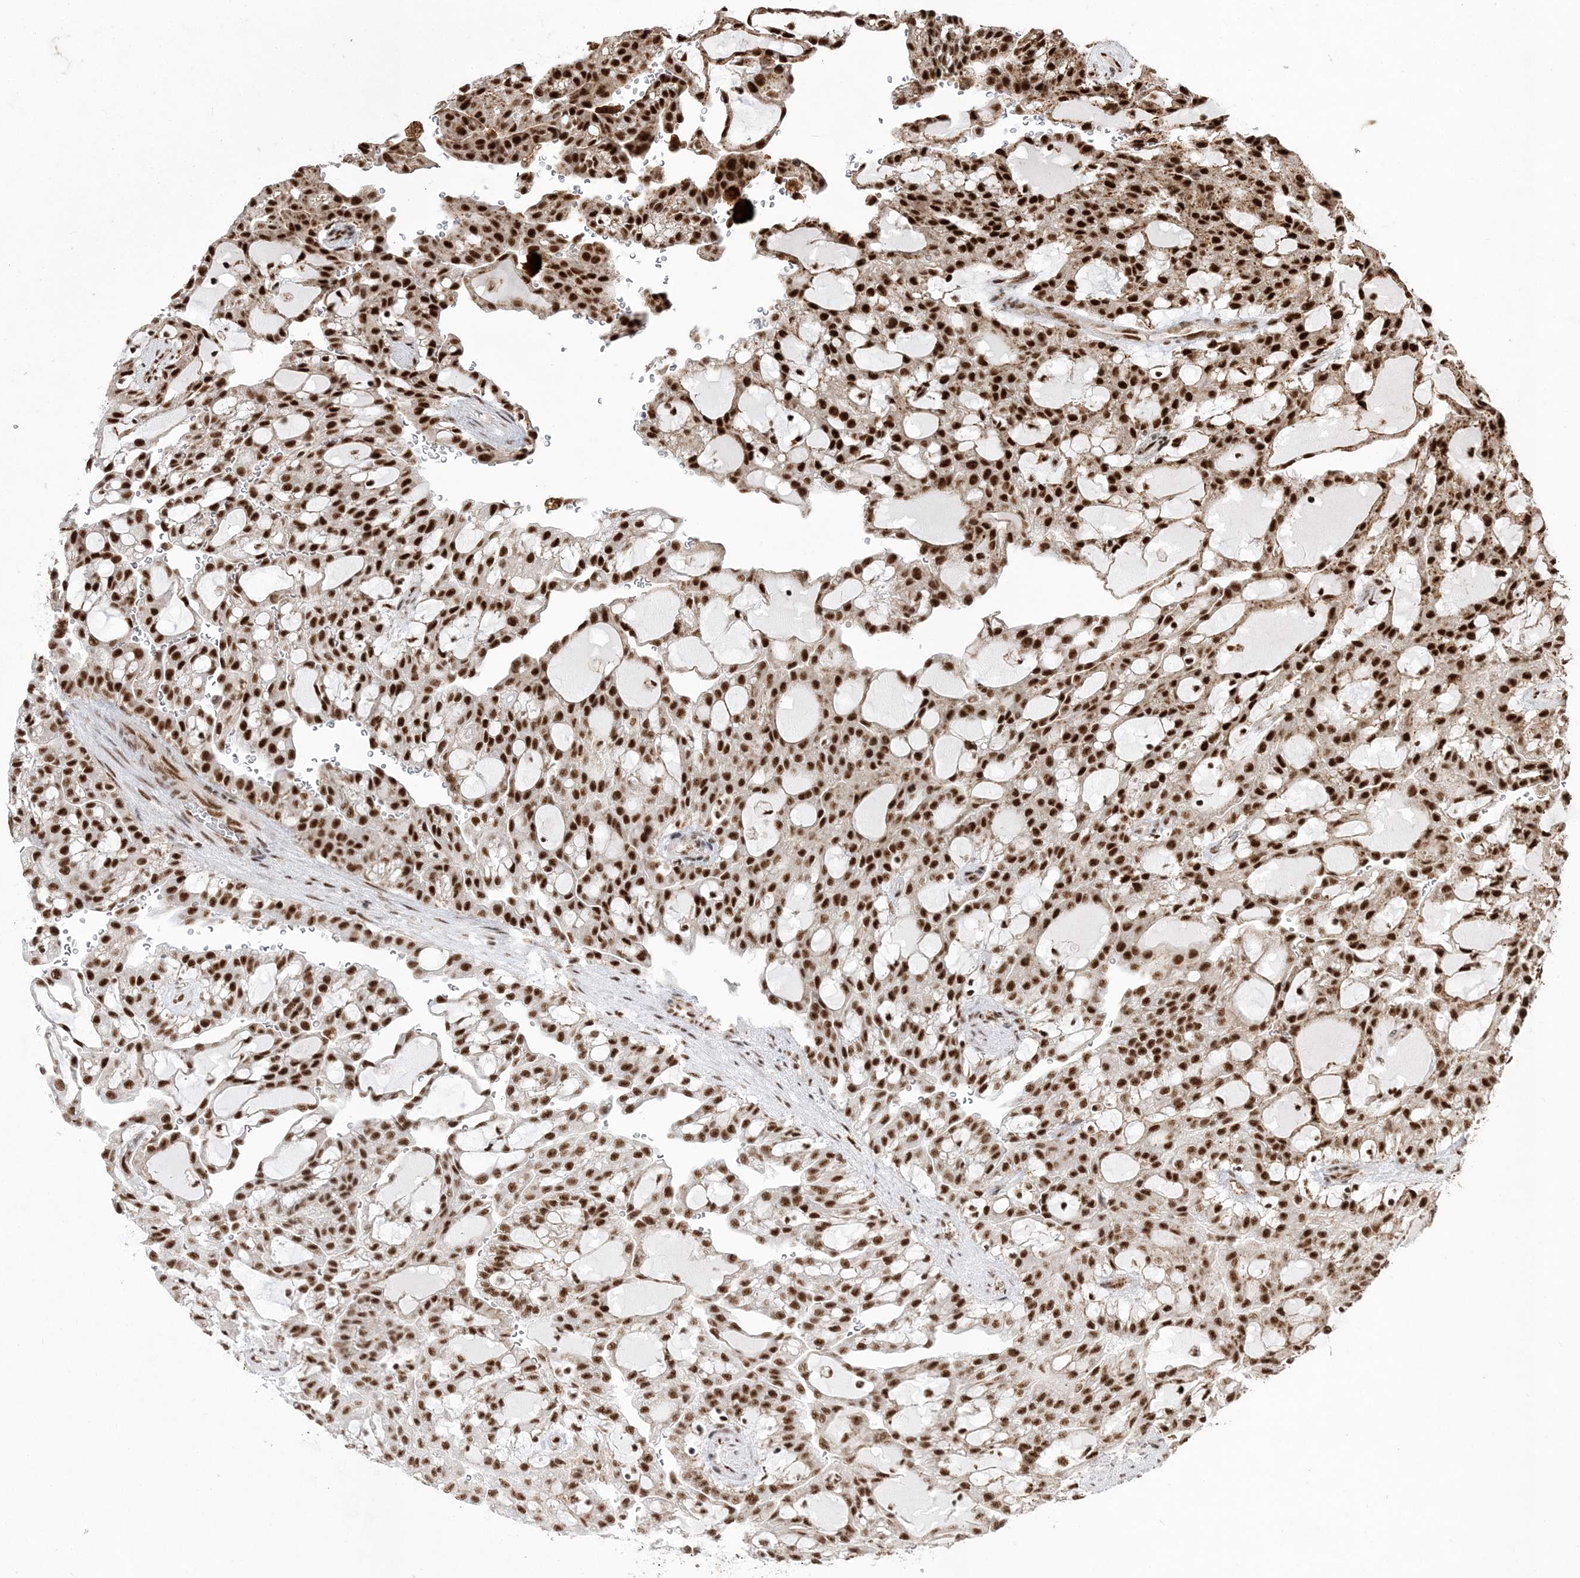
{"staining": {"intensity": "strong", "quantity": ">75%", "location": "nuclear"}, "tissue": "renal cancer", "cell_type": "Tumor cells", "image_type": "cancer", "snomed": [{"axis": "morphology", "description": "Adenocarcinoma, NOS"}, {"axis": "topography", "description": "Kidney"}], "caption": "Renal adenocarcinoma stained with a protein marker displays strong staining in tumor cells.", "gene": "RBM17", "patient": {"sex": "male", "age": 63}}